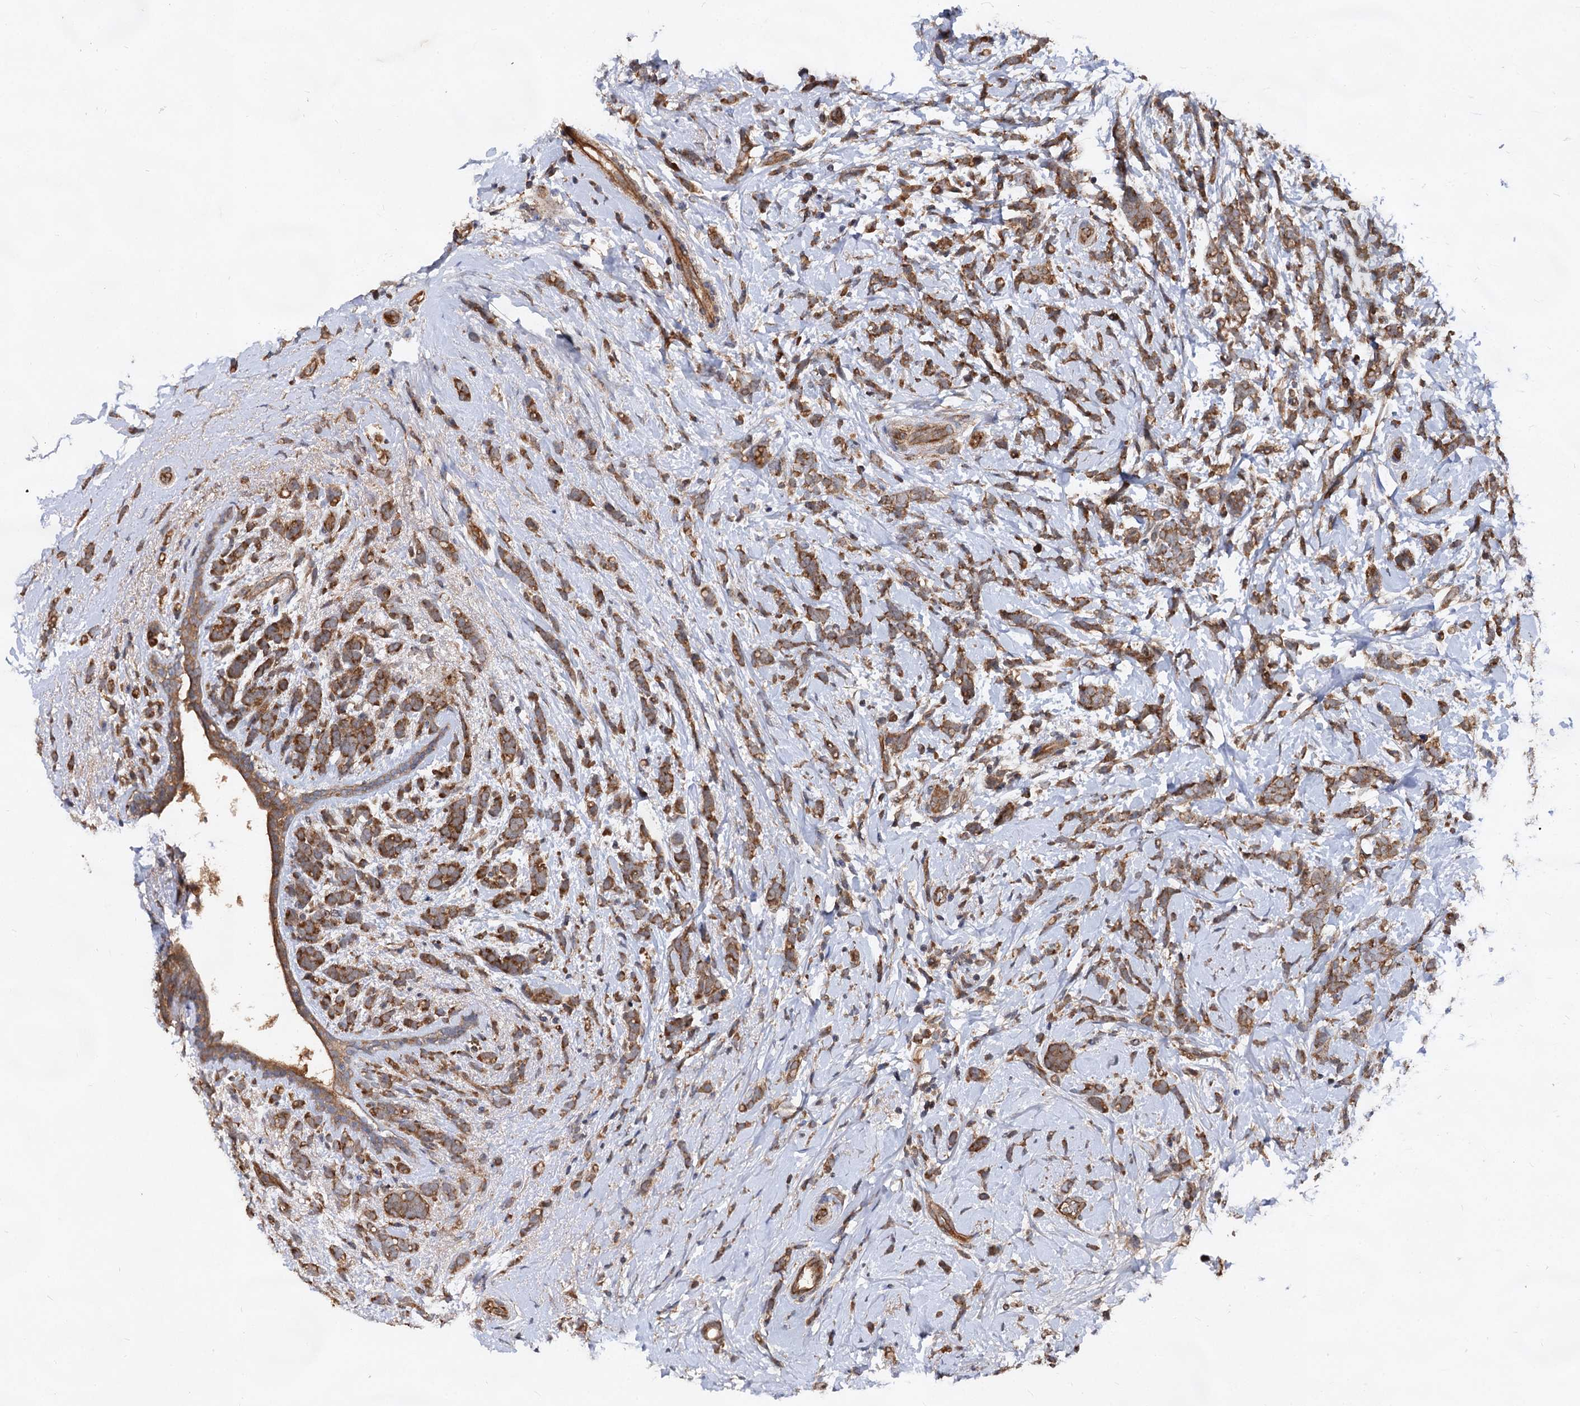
{"staining": {"intensity": "moderate", "quantity": ">75%", "location": "cytoplasmic/membranous"}, "tissue": "breast cancer", "cell_type": "Tumor cells", "image_type": "cancer", "snomed": [{"axis": "morphology", "description": "Lobular carcinoma"}, {"axis": "topography", "description": "Breast"}], "caption": "Lobular carcinoma (breast) stained with DAB (3,3'-diaminobenzidine) immunohistochemistry (IHC) exhibits medium levels of moderate cytoplasmic/membranous expression in about >75% of tumor cells. The staining is performed using DAB (3,3'-diaminobenzidine) brown chromogen to label protein expression. The nuclei are counter-stained blue using hematoxylin.", "gene": "TEX9", "patient": {"sex": "female", "age": 58}}